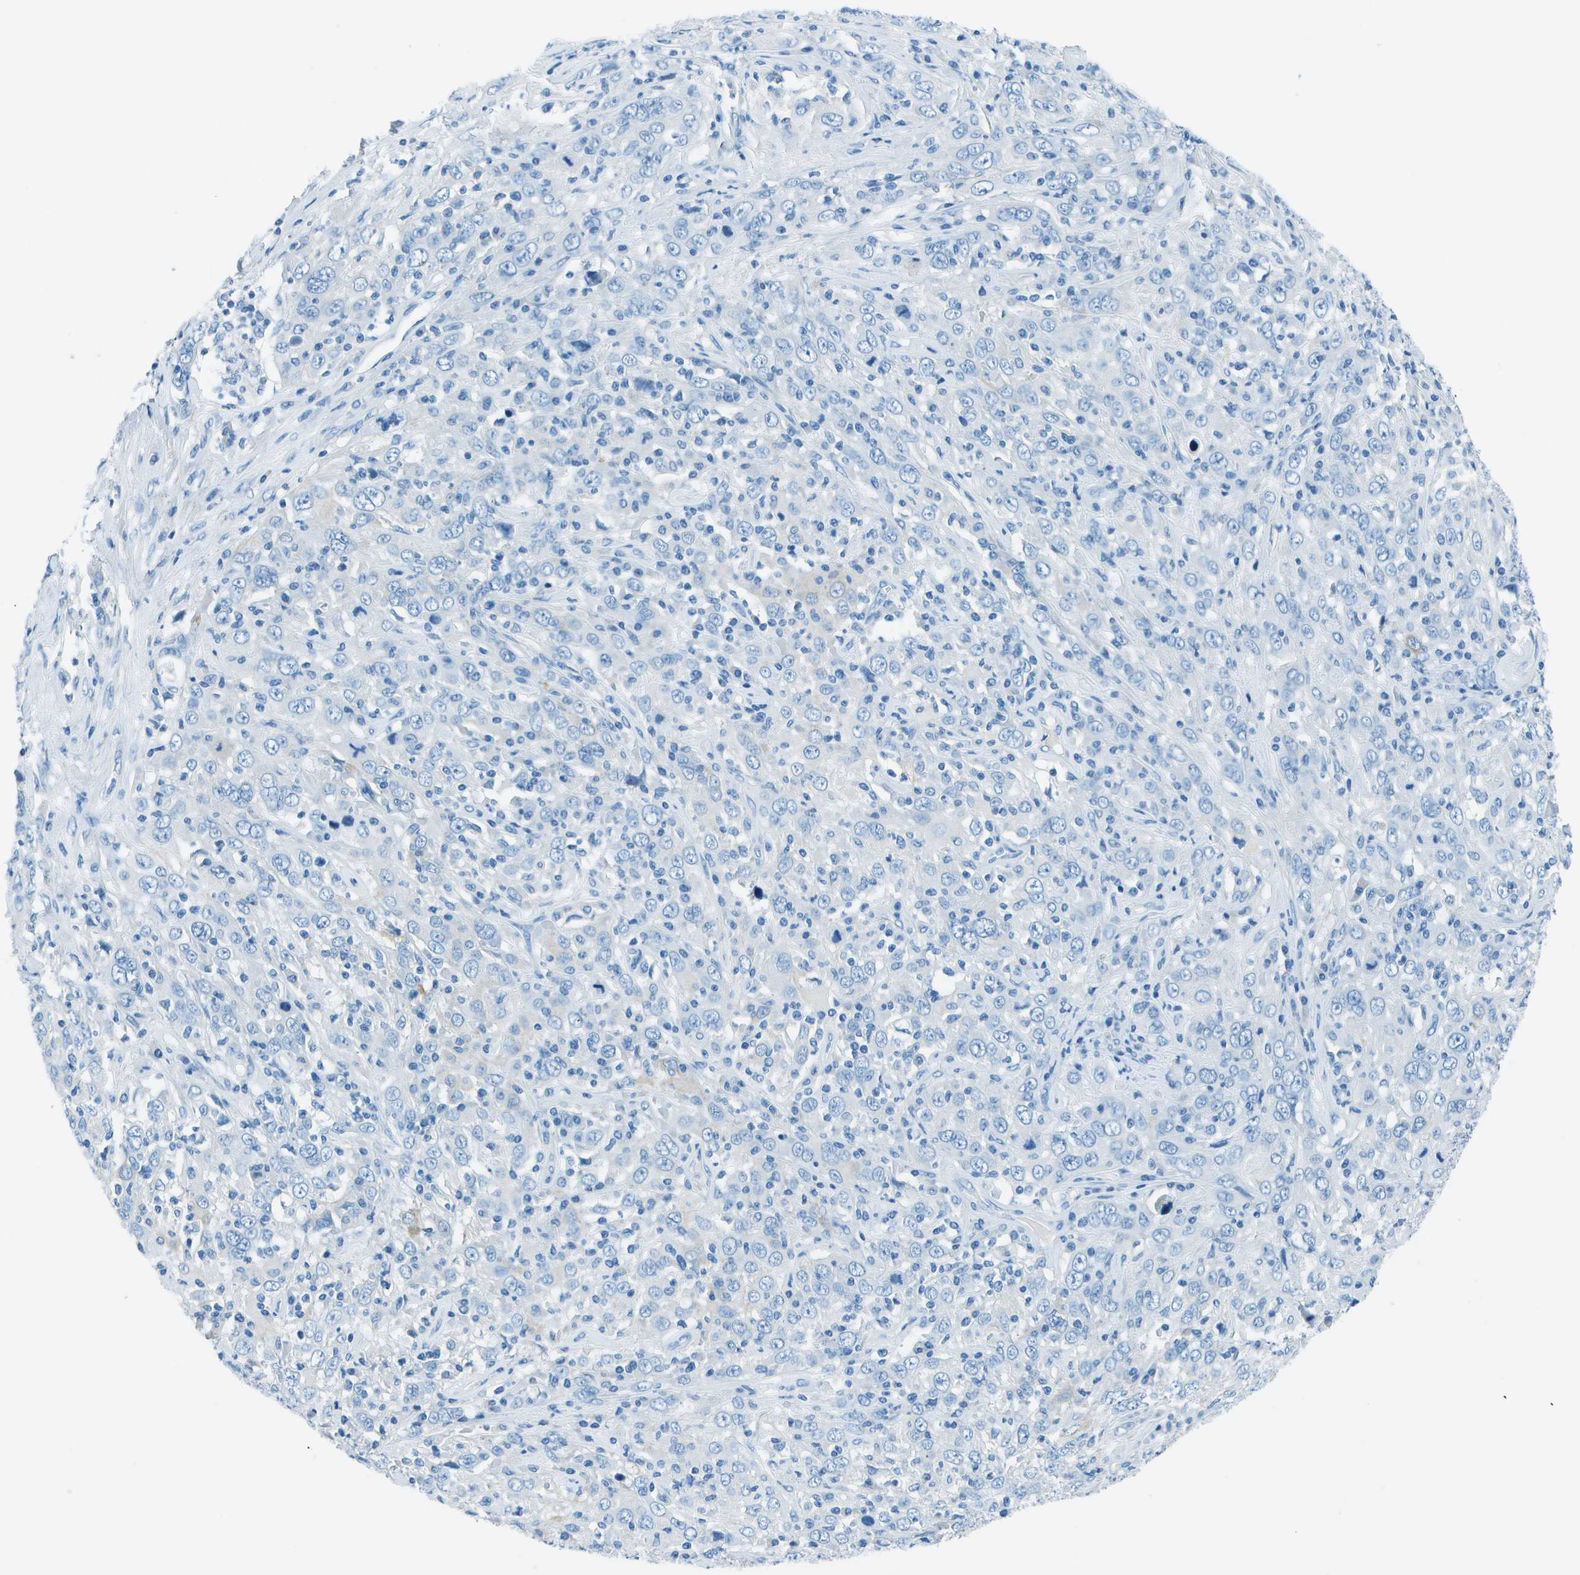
{"staining": {"intensity": "negative", "quantity": "none", "location": "none"}, "tissue": "cervical cancer", "cell_type": "Tumor cells", "image_type": "cancer", "snomed": [{"axis": "morphology", "description": "Squamous cell carcinoma, NOS"}, {"axis": "topography", "description": "Cervix"}], "caption": "Immunohistochemistry of squamous cell carcinoma (cervical) shows no expression in tumor cells. (Immunohistochemistry (ihc), brightfield microscopy, high magnification).", "gene": "SLC16A10", "patient": {"sex": "female", "age": 46}}